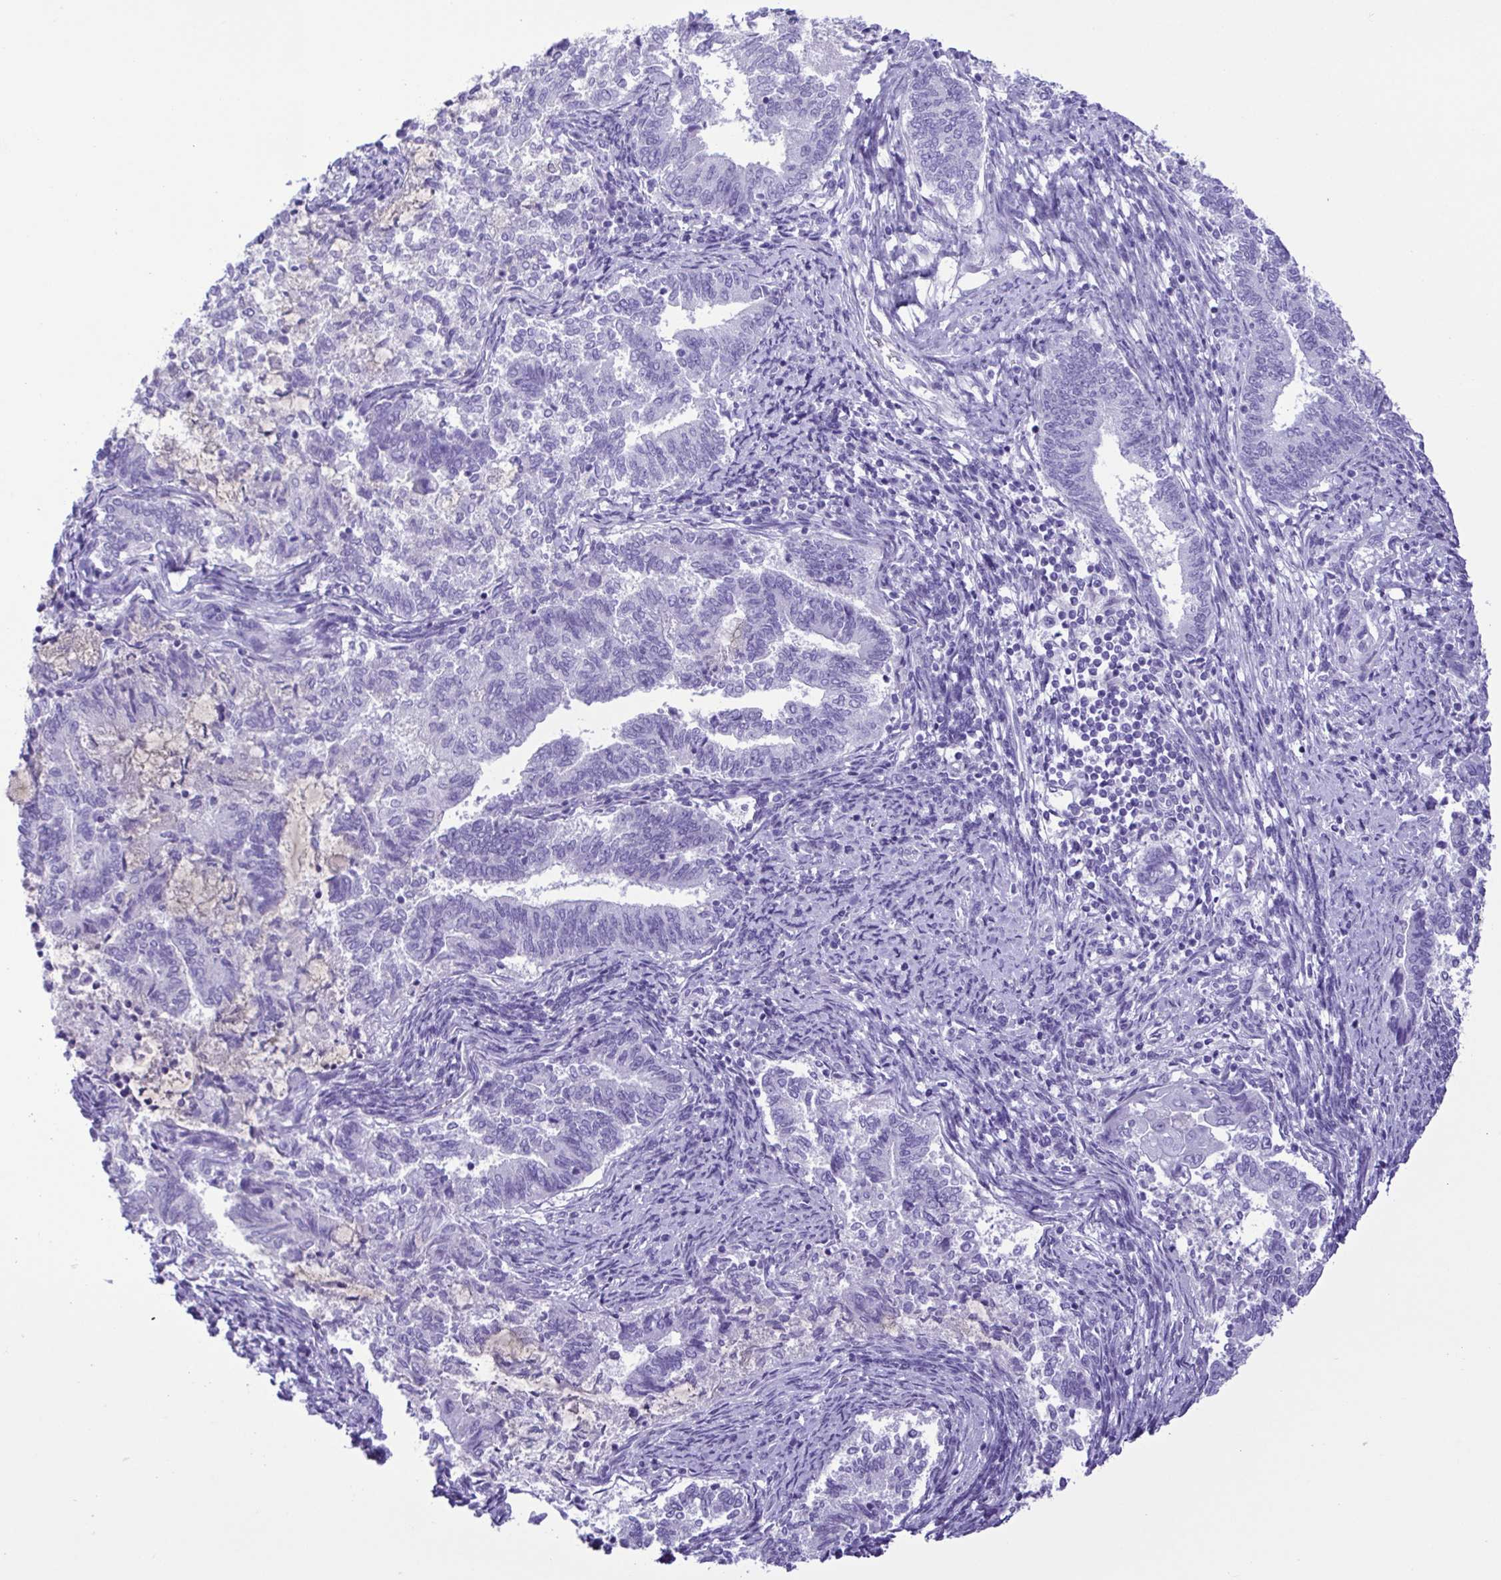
{"staining": {"intensity": "negative", "quantity": "none", "location": "none"}, "tissue": "endometrial cancer", "cell_type": "Tumor cells", "image_type": "cancer", "snomed": [{"axis": "morphology", "description": "Adenocarcinoma, NOS"}, {"axis": "topography", "description": "Endometrium"}], "caption": "Protein analysis of endometrial adenocarcinoma shows no significant positivity in tumor cells.", "gene": "OVGP1", "patient": {"sex": "female", "age": 65}}